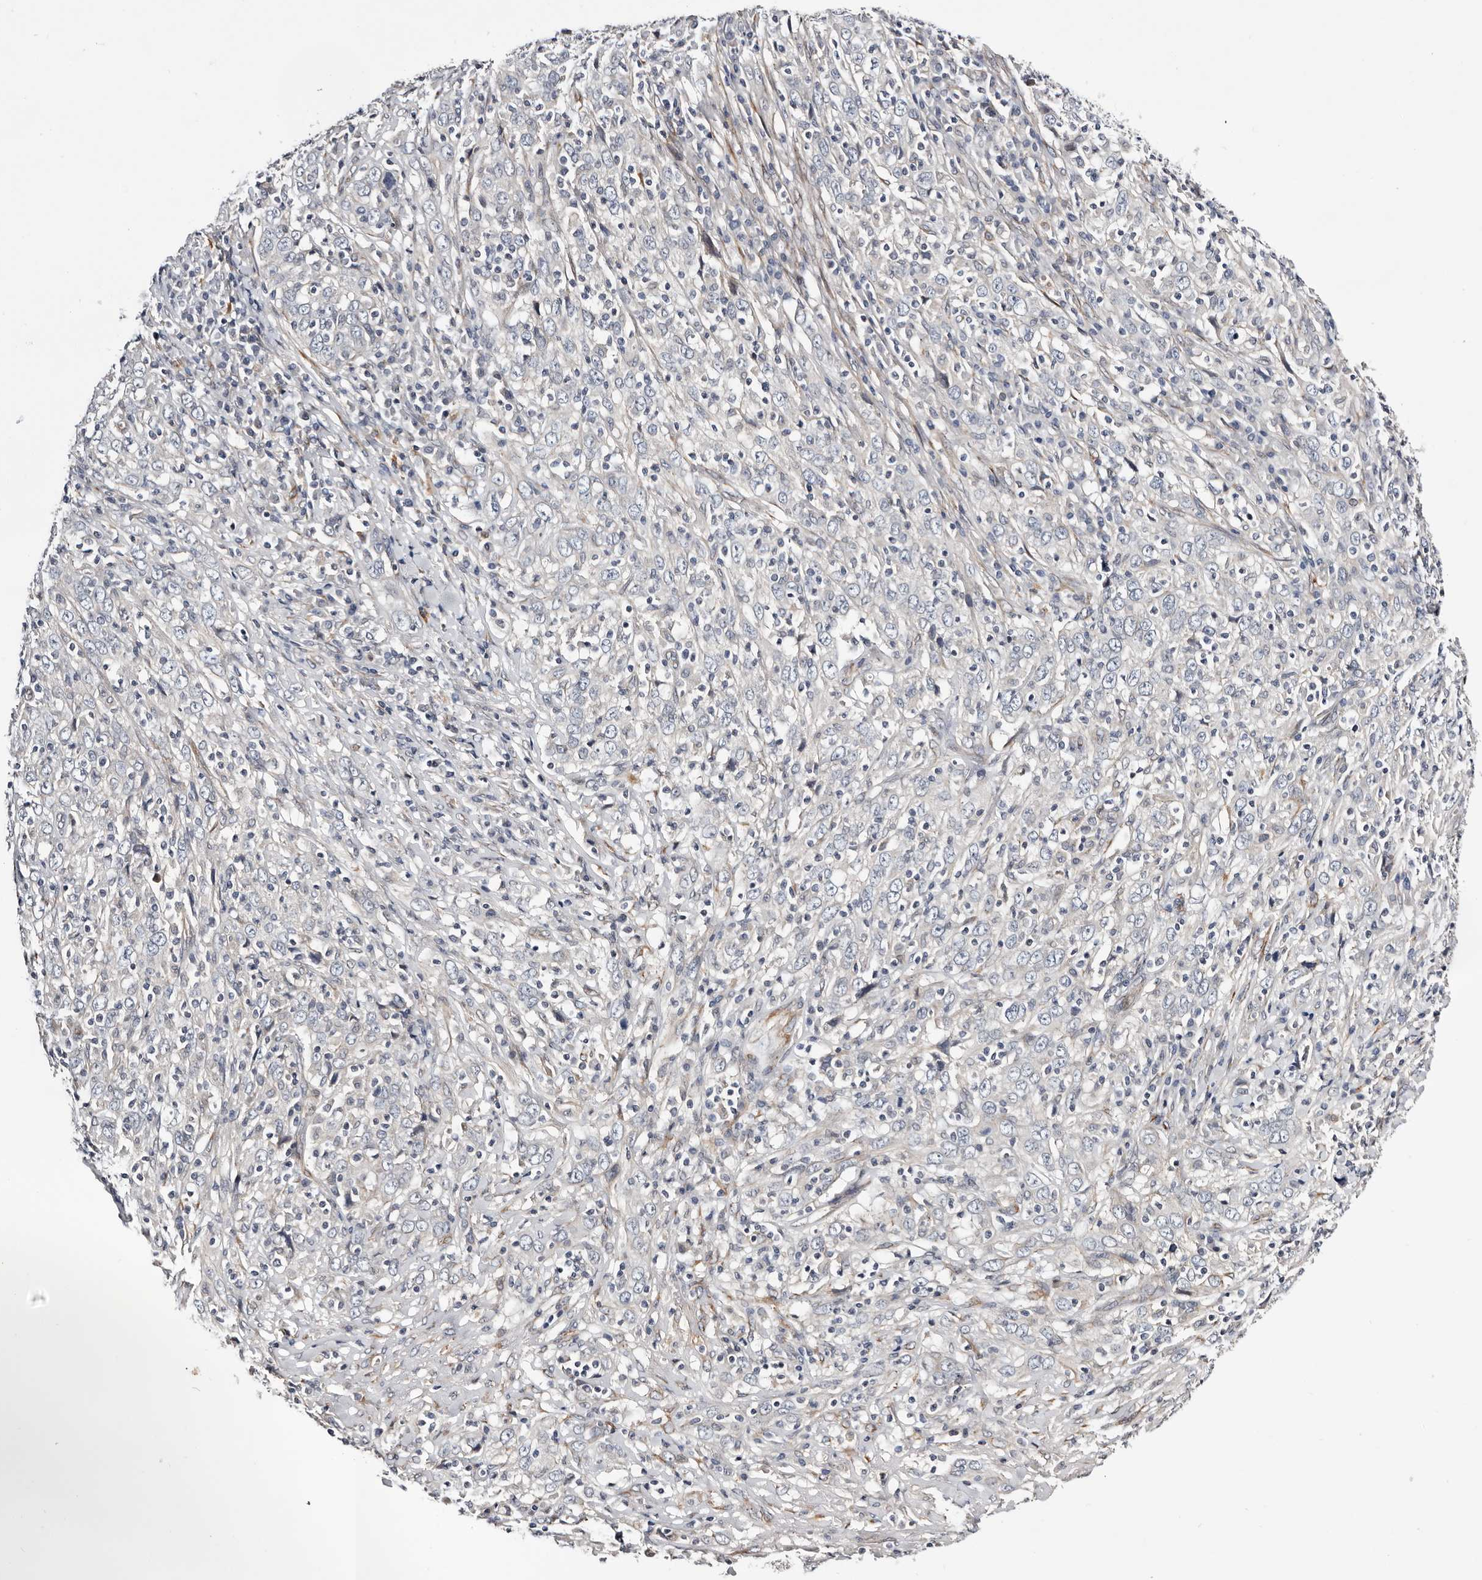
{"staining": {"intensity": "negative", "quantity": "none", "location": "none"}, "tissue": "cervical cancer", "cell_type": "Tumor cells", "image_type": "cancer", "snomed": [{"axis": "morphology", "description": "Squamous cell carcinoma, NOS"}, {"axis": "topography", "description": "Cervix"}], "caption": "Immunohistochemical staining of cervical squamous cell carcinoma displays no significant positivity in tumor cells.", "gene": "USH1C", "patient": {"sex": "female", "age": 46}}